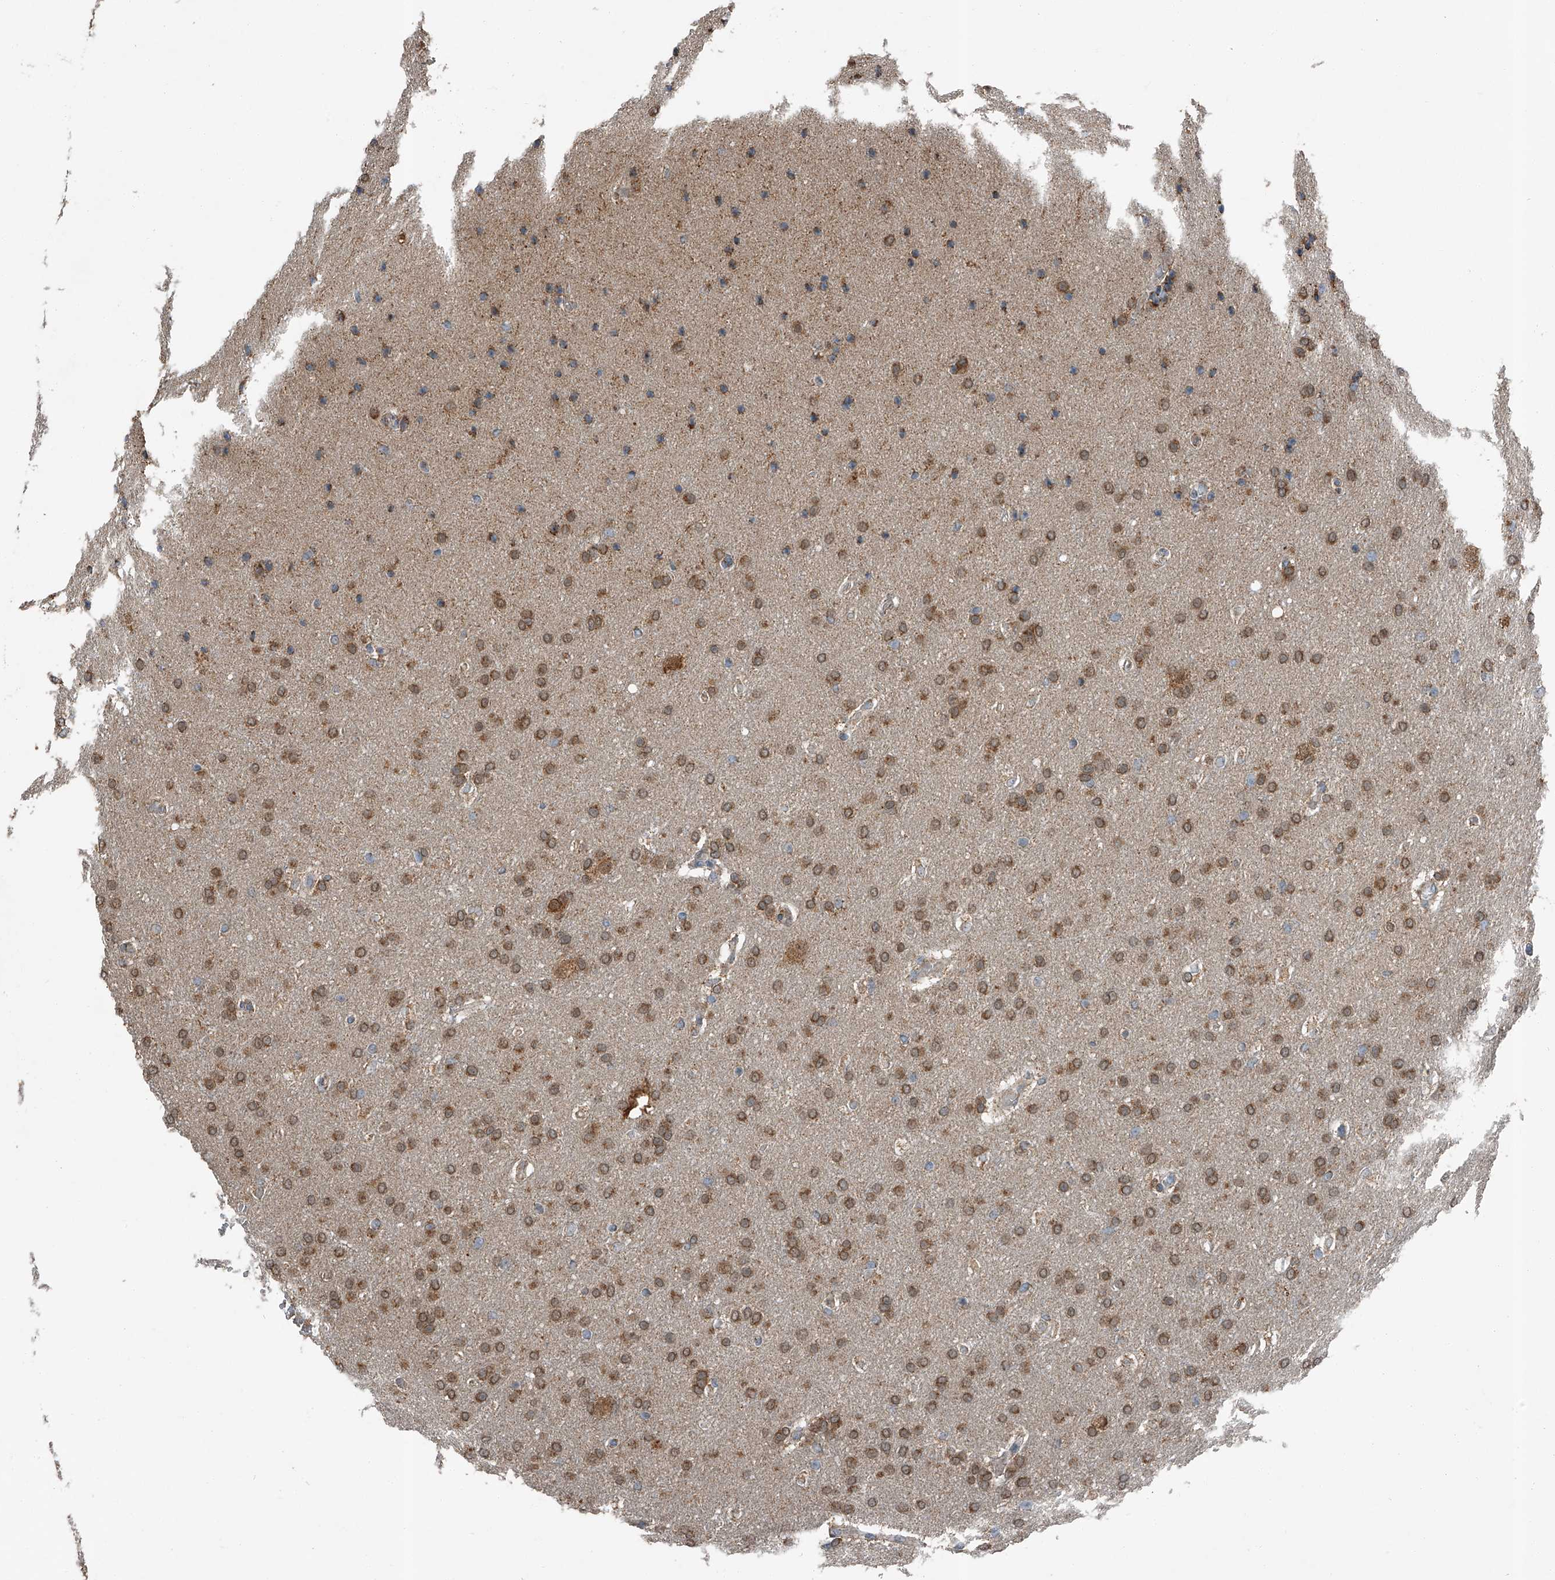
{"staining": {"intensity": "moderate", "quantity": ">75%", "location": "cytoplasmic/membranous"}, "tissue": "glioma", "cell_type": "Tumor cells", "image_type": "cancer", "snomed": [{"axis": "morphology", "description": "Glioma, malignant, Low grade"}, {"axis": "topography", "description": "Brain"}], "caption": "DAB immunohistochemical staining of glioma shows moderate cytoplasmic/membranous protein positivity in approximately >75% of tumor cells. The staining is performed using DAB (3,3'-diaminobenzidine) brown chromogen to label protein expression. The nuclei are counter-stained blue using hematoxylin.", "gene": "CHRNA7", "patient": {"sex": "female", "age": 37}}